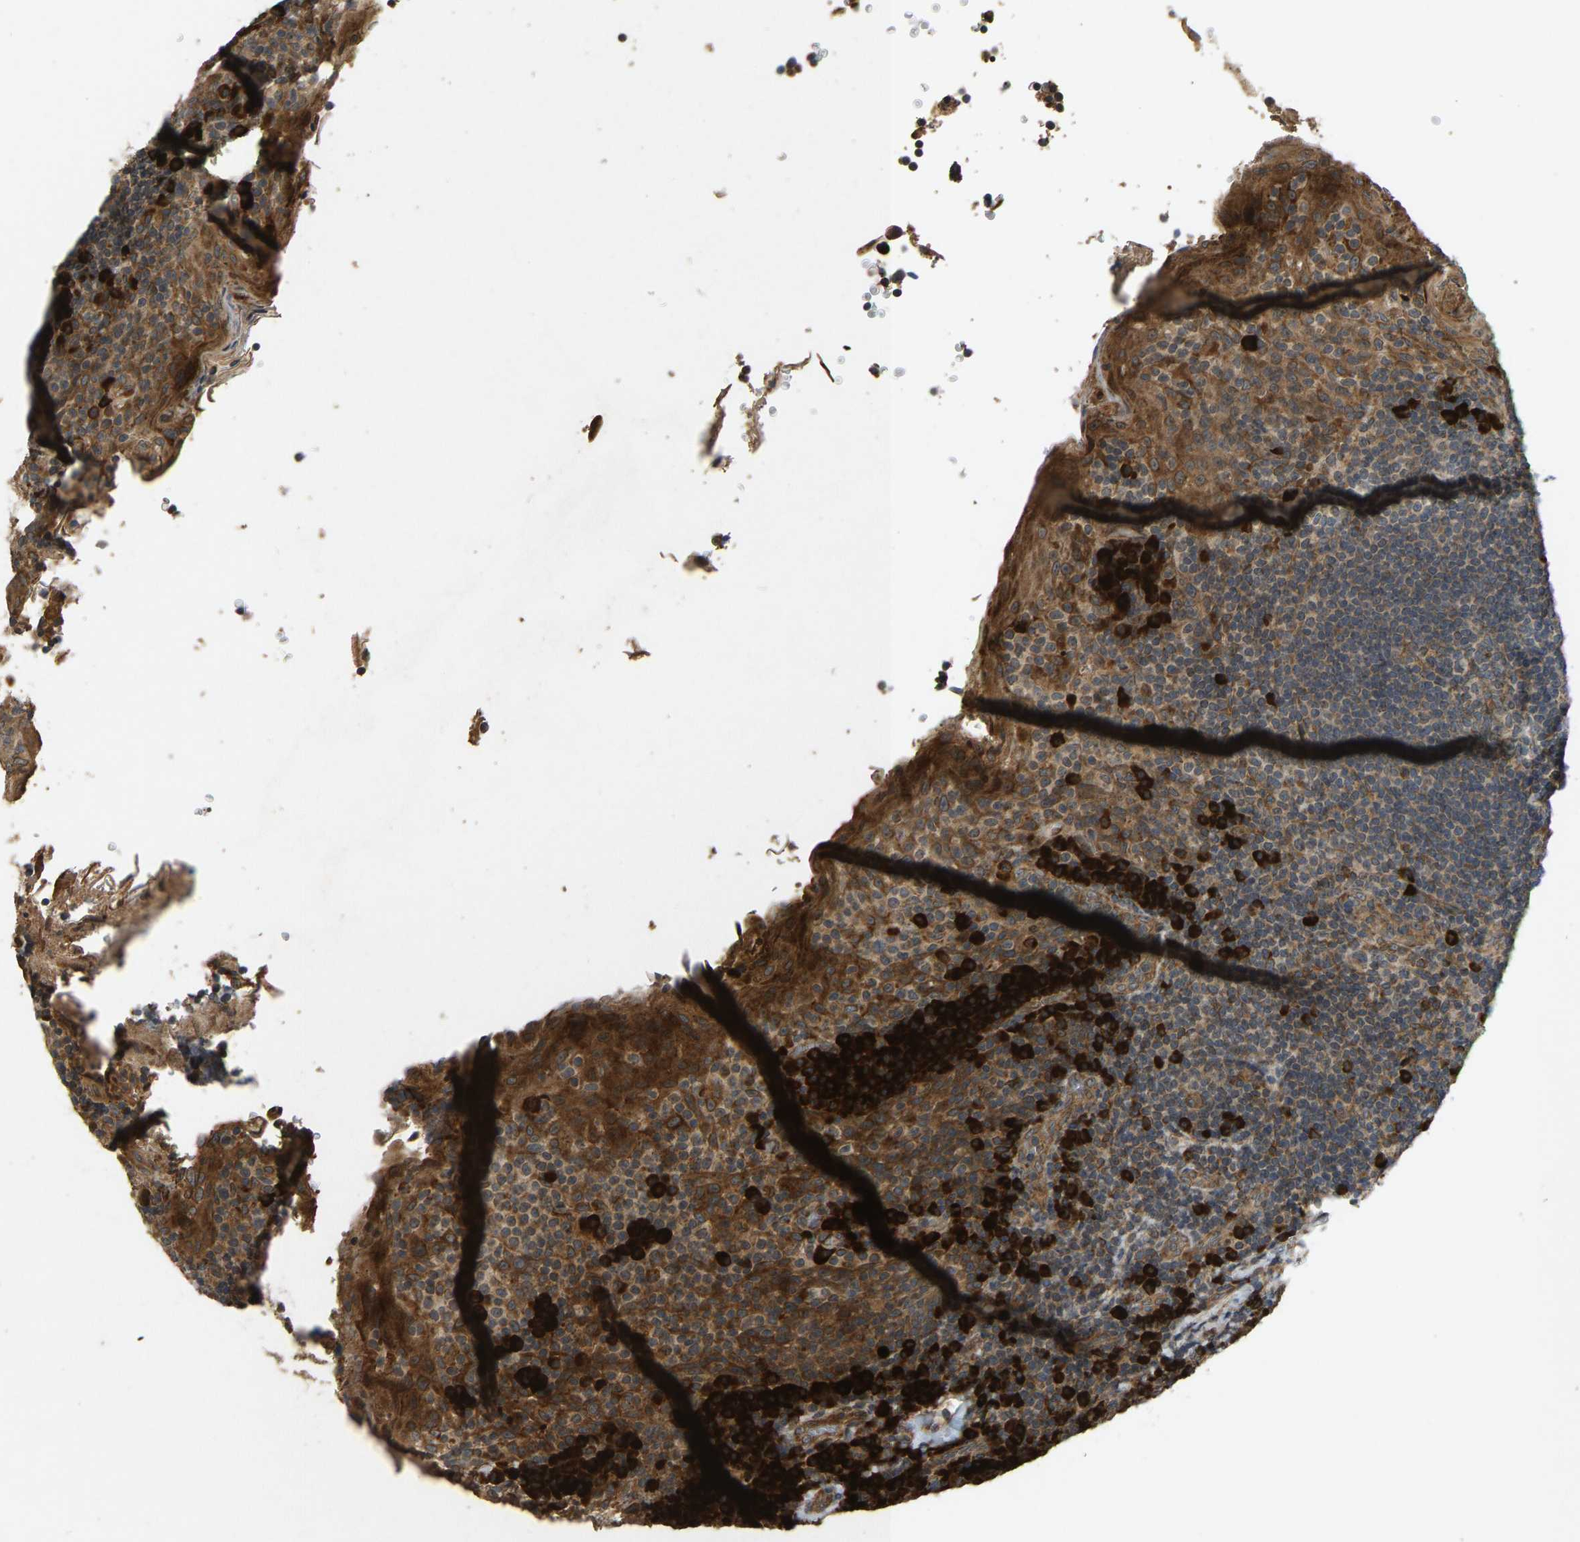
{"staining": {"intensity": "moderate", "quantity": ">75%", "location": "cytoplasmic/membranous"}, "tissue": "tonsil", "cell_type": "Germinal center cells", "image_type": "normal", "snomed": [{"axis": "morphology", "description": "Normal tissue, NOS"}, {"axis": "topography", "description": "Tonsil"}], "caption": "Immunohistochemical staining of normal tonsil shows moderate cytoplasmic/membranous protein expression in approximately >75% of germinal center cells. The protein is shown in brown color, while the nuclei are stained blue.", "gene": "RPN2", "patient": {"sex": "male", "age": 17}}